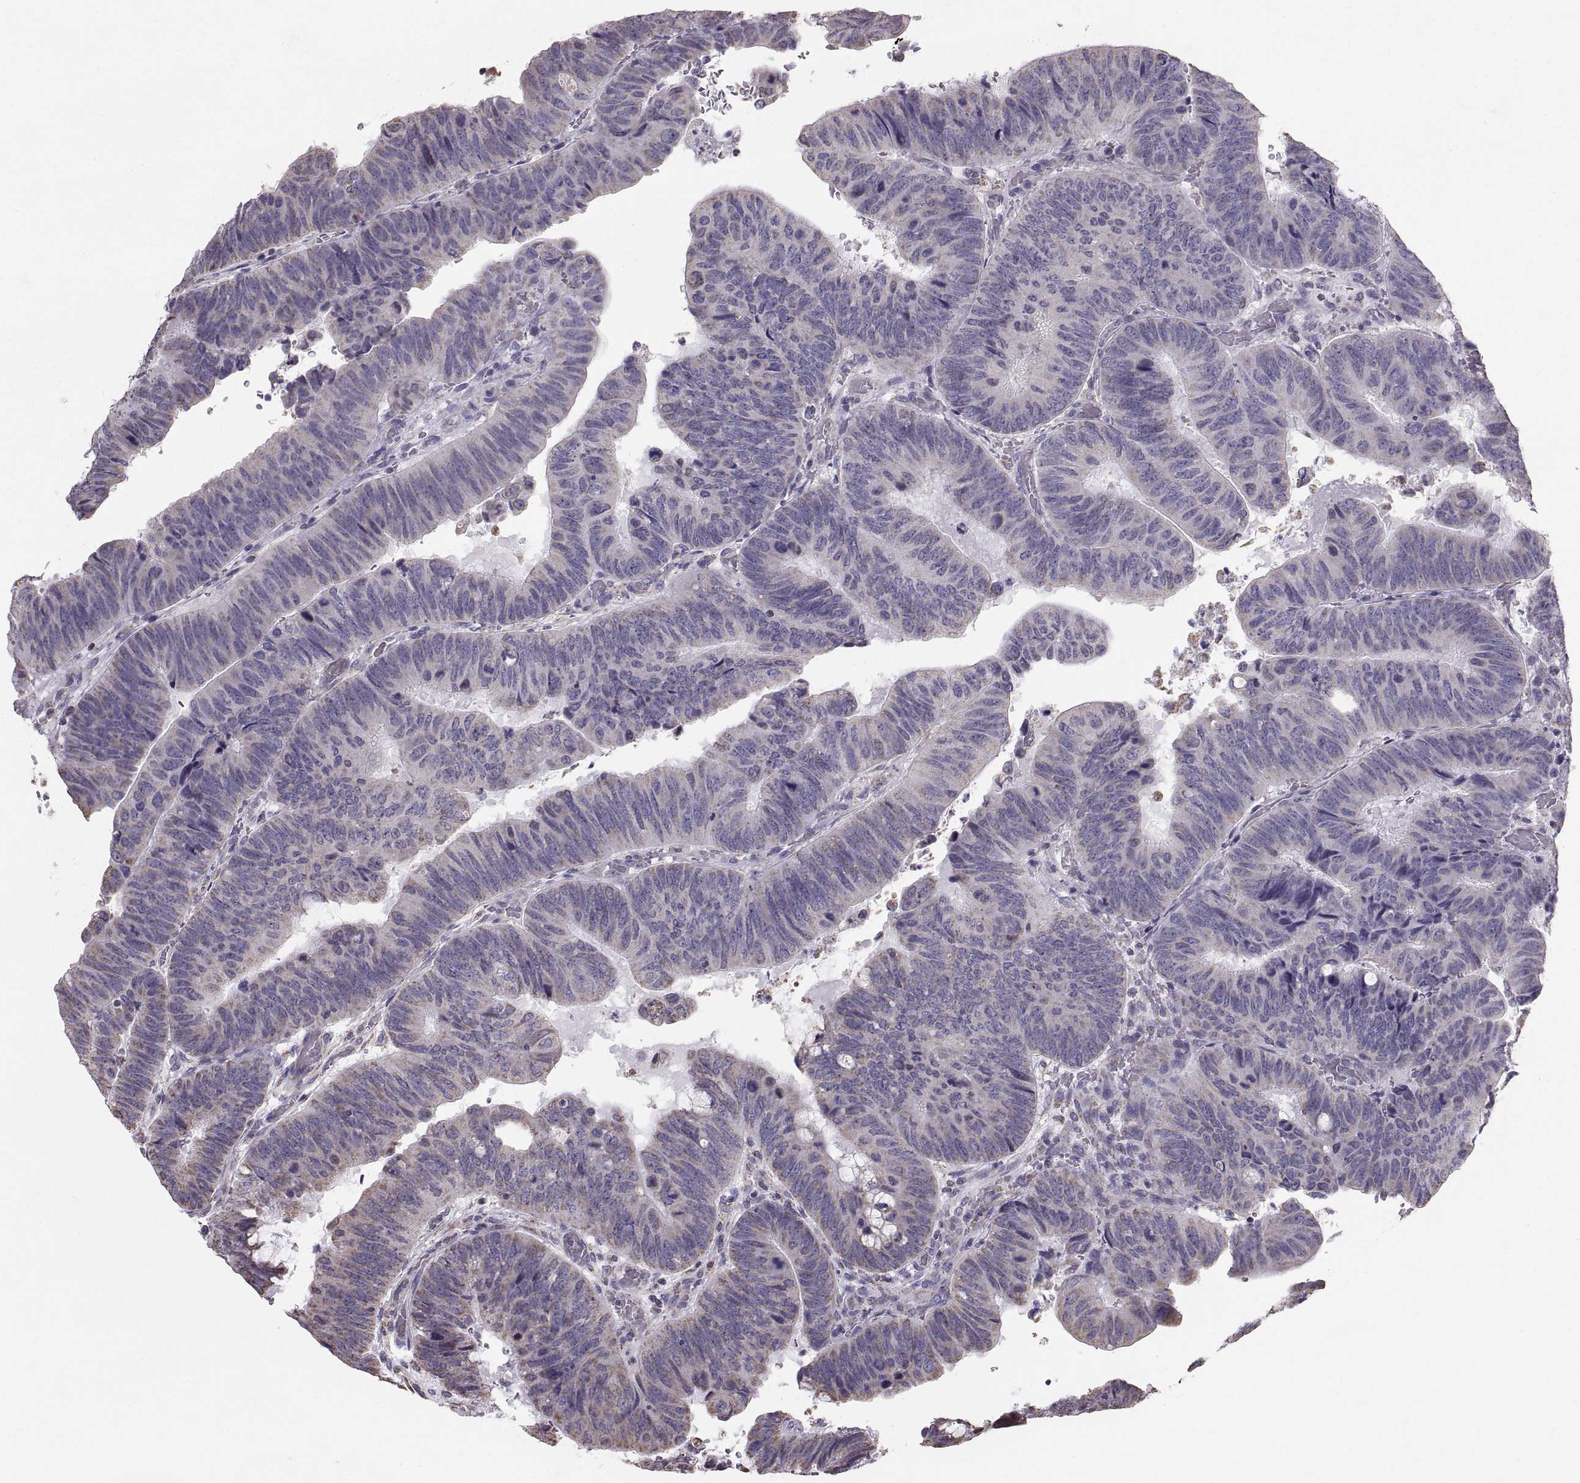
{"staining": {"intensity": "moderate", "quantity": "<25%", "location": "cytoplasmic/membranous"}, "tissue": "colorectal cancer", "cell_type": "Tumor cells", "image_type": "cancer", "snomed": [{"axis": "morphology", "description": "Normal tissue, NOS"}, {"axis": "morphology", "description": "Adenocarcinoma, NOS"}, {"axis": "topography", "description": "Rectum"}], "caption": "A photomicrograph of colorectal adenocarcinoma stained for a protein displays moderate cytoplasmic/membranous brown staining in tumor cells.", "gene": "STMND1", "patient": {"sex": "male", "age": 92}}